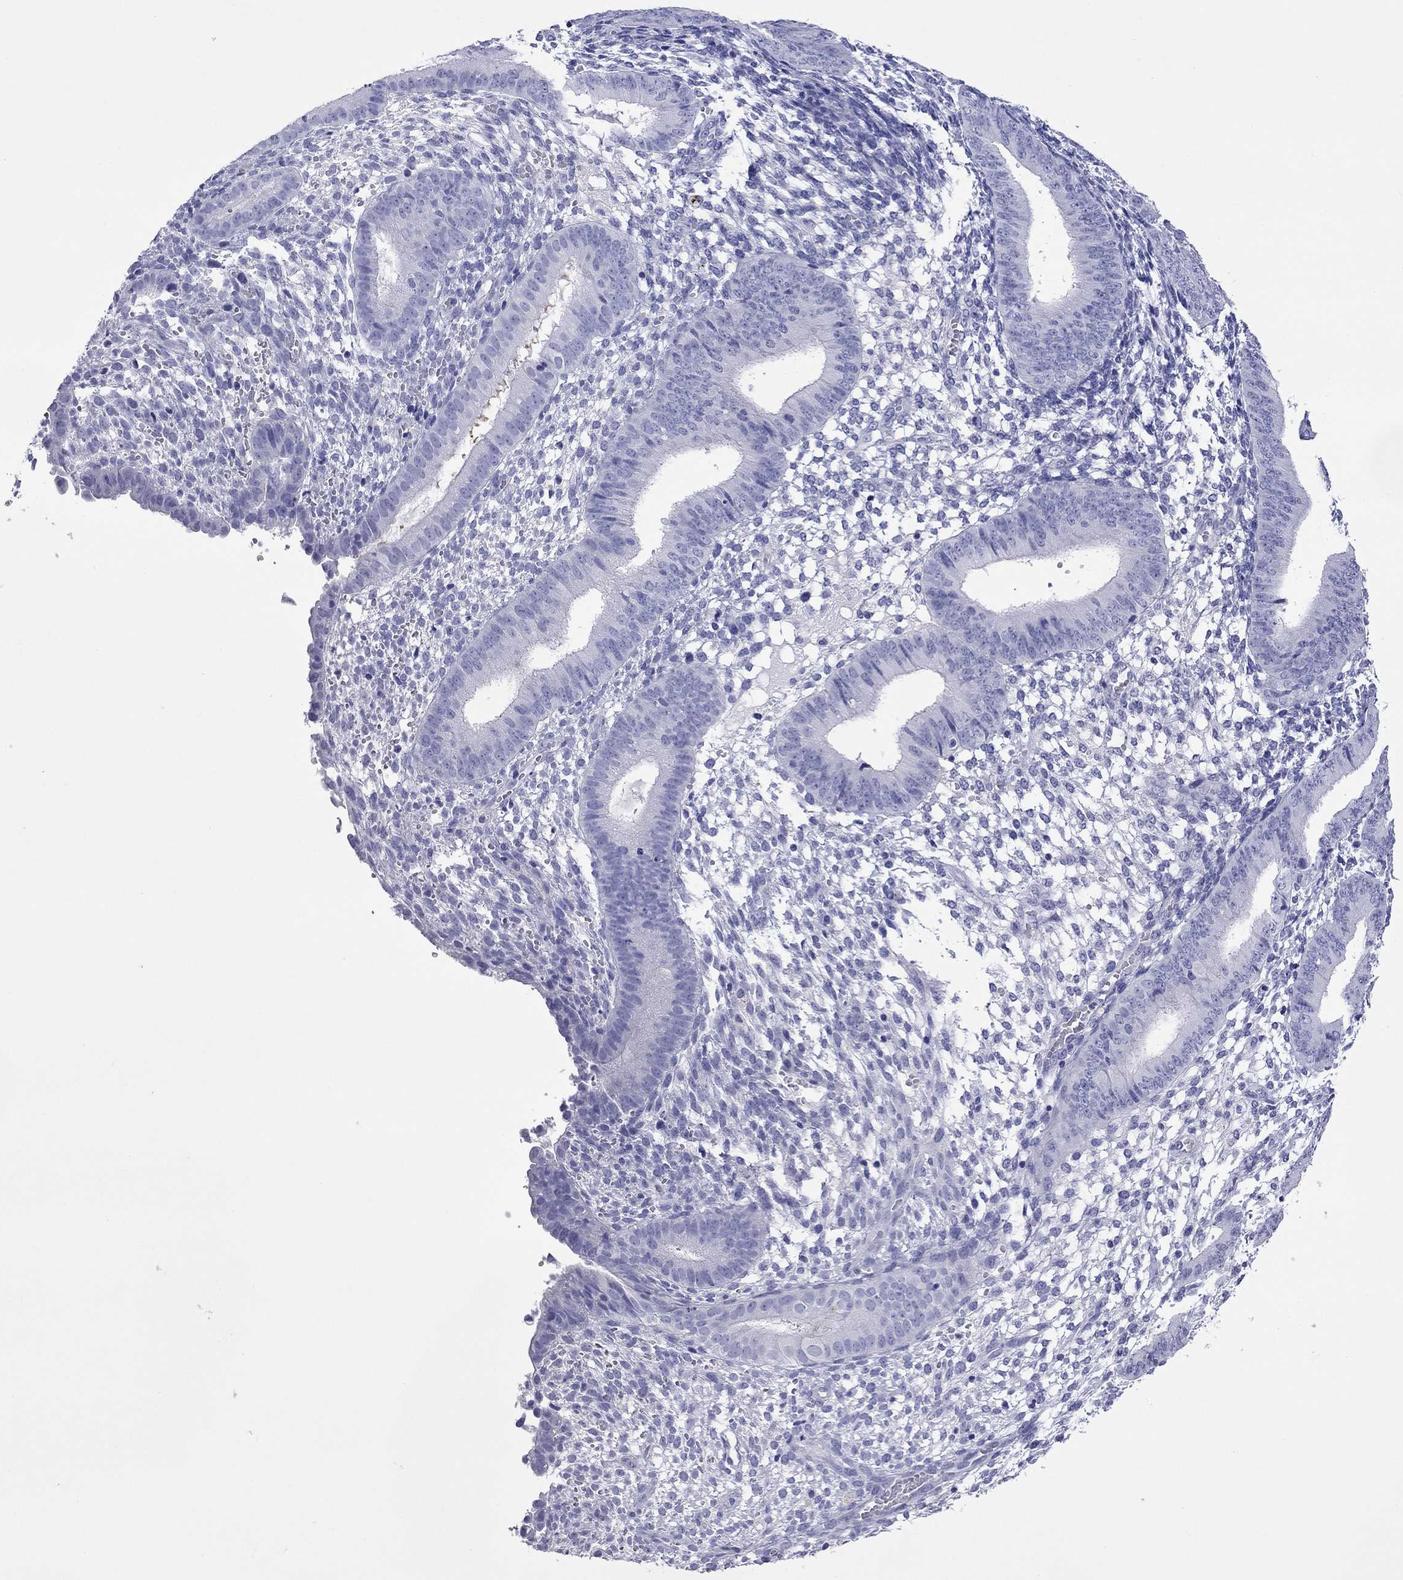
{"staining": {"intensity": "negative", "quantity": "none", "location": "none"}, "tissue": "endometrium", "cell_type": "Cells in endometrial stroma", "image_type": "normal", "snomed": [{"axis": "morphology", "description": "Normal tissue, NOS"}, {"axis": "topography", "description": "Endometrium"}], "caption": "Immunohistochemistry of normal human endometrium reveals no expression in cells in endometrial stroma. The staining is performed using DAB brown chromogen with nuclei counter-stained in using hematoxylin.", "gene": "KIAA2012", "patient": {"sex": "female", "age": 39}}